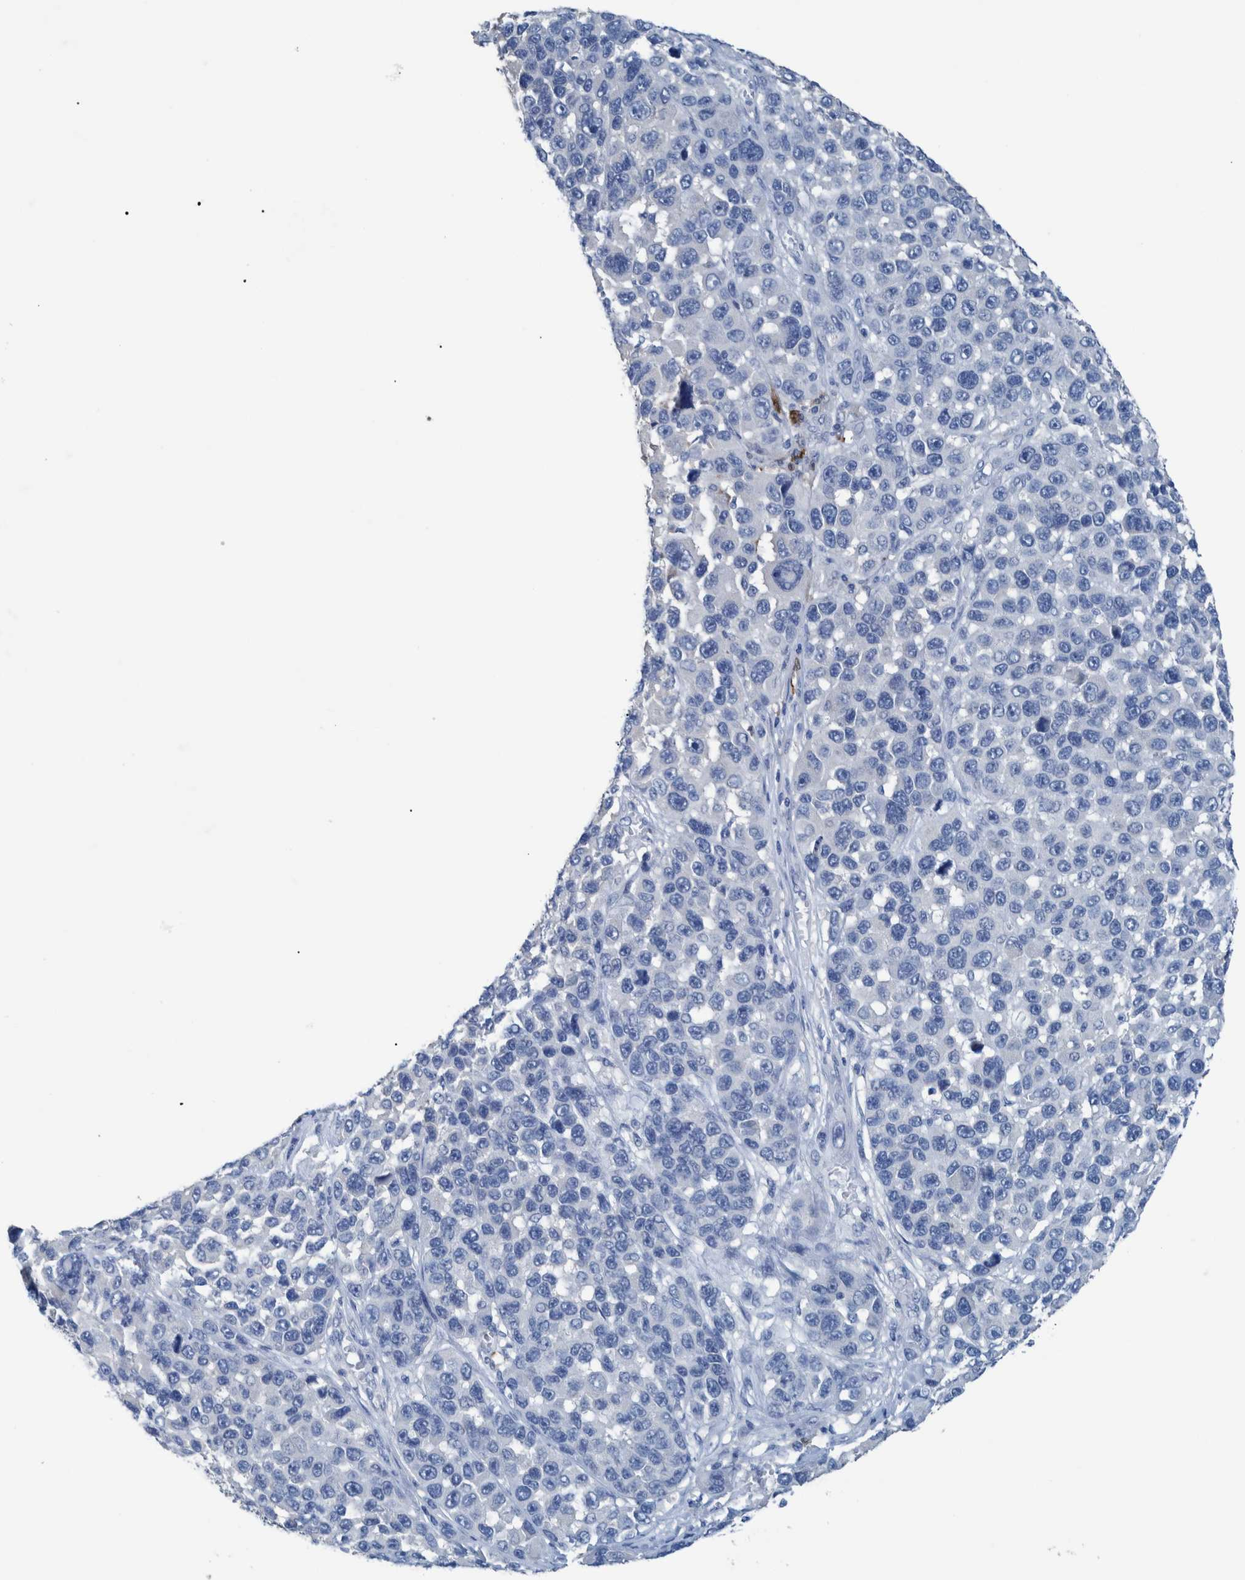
{"staining": {"intensity": "negative", "quantity": "none", "location": "none"}, "tissue": "melanoma", "cell_type": "Tumor cells", "image_type": "cancer", "snomed": [{"axis": "morphology", "description": "Malignant melanoma, NOS"}, {"axis": "topography", "description": "Skin"}], "caption": "Immunohistochemical staining of human malignant melanoma reveals no significant staining in tumor cells.", "gene": "IDO1", "patient": {"sex": "male", "age": 53}}